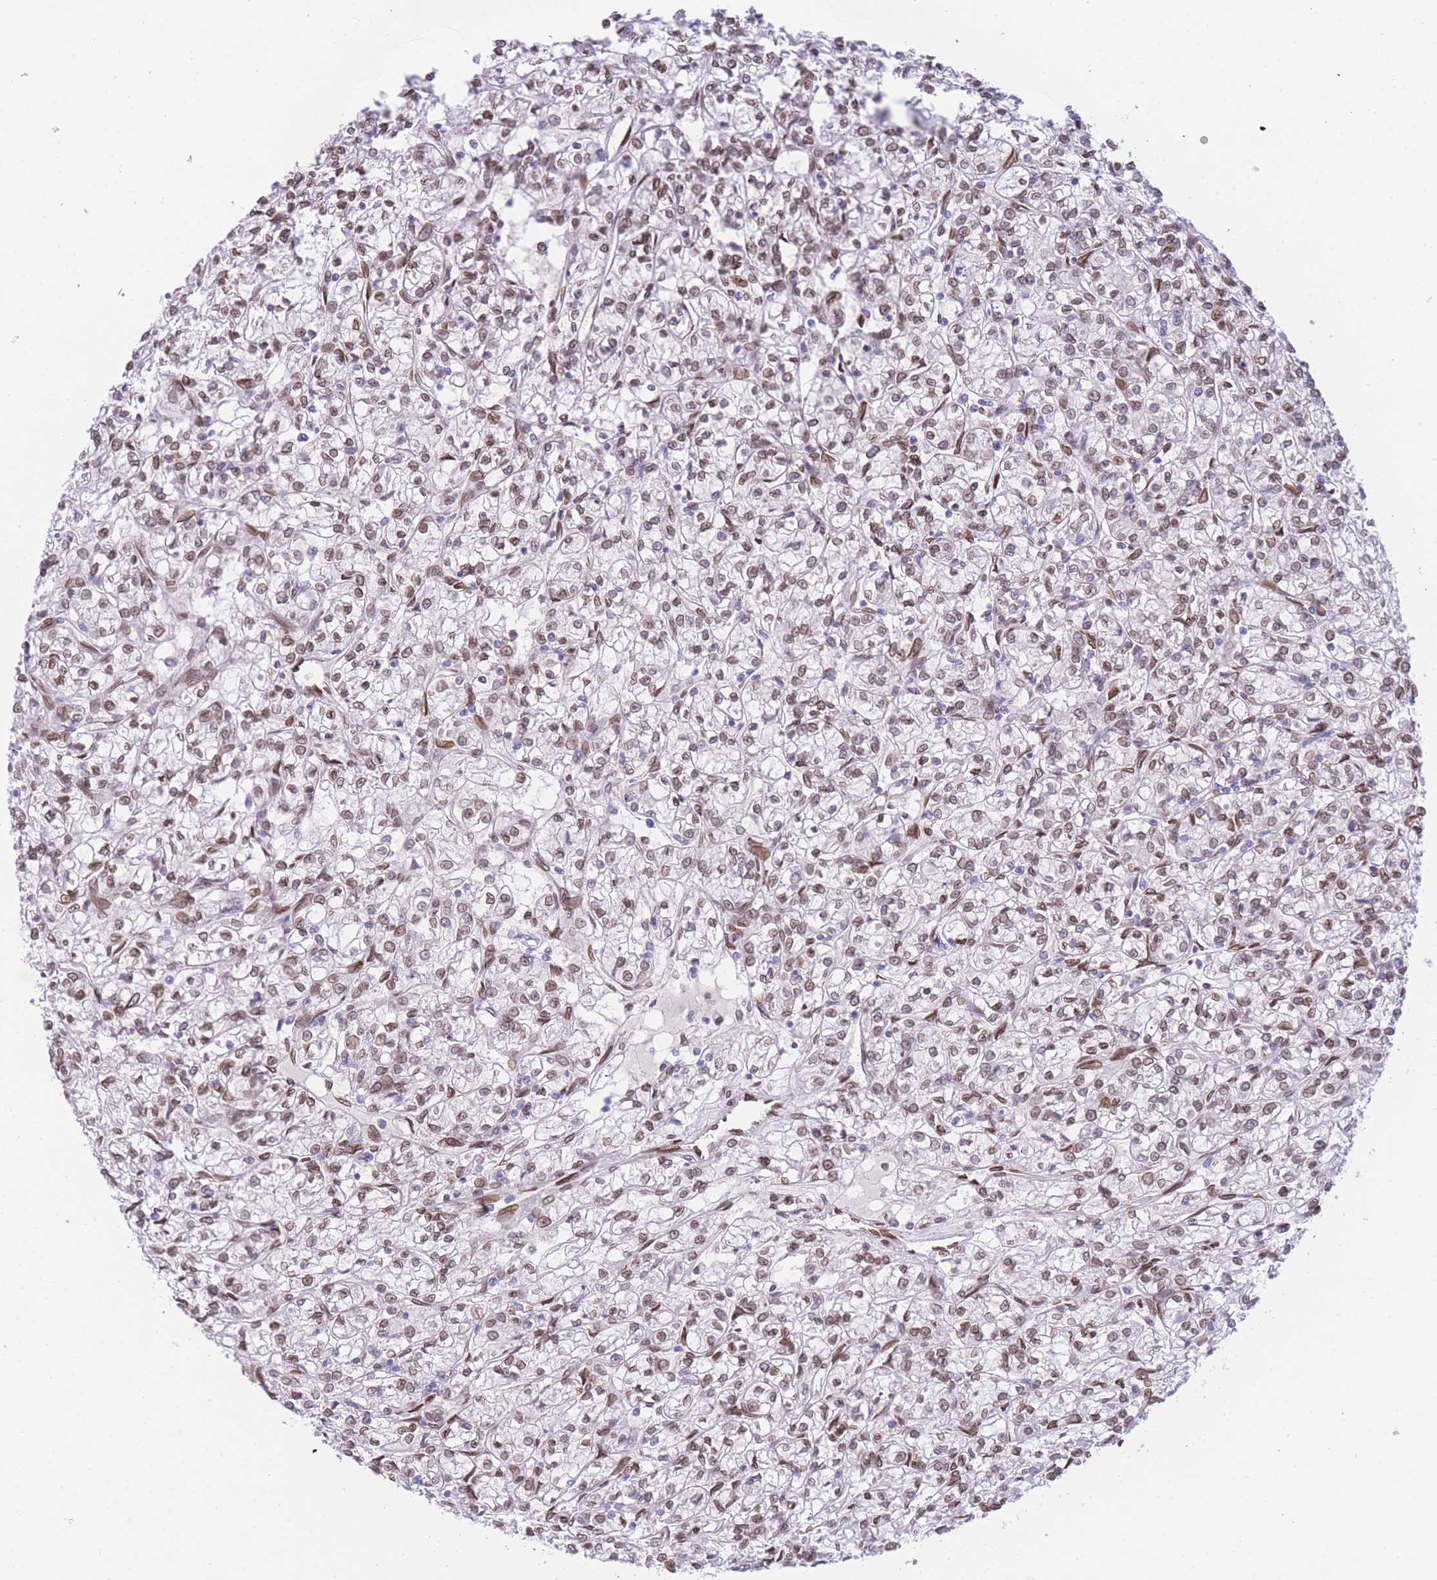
{"staining": {"intensity": "moderate", "quantity": "25%-75%", "location": "nuclear"}, "tissue": "renal cancer", "cell_type": "Tumor cells", "image_type": "cancer", "snomed": [{"axis": "morphology", "description": "Adenocarcinoma, NOS"}, {"axis": "topography", "description": "Kidney"}], "caption": "Approximately 25%-75% of tumor cells in human renal cancer (adenocarcinoma) show moderate nuclear protein positivity as visualized by brown immunohistochemical staining.", "gene": "OR10AD1", "patient": {"sex": "female", "age": 59}}